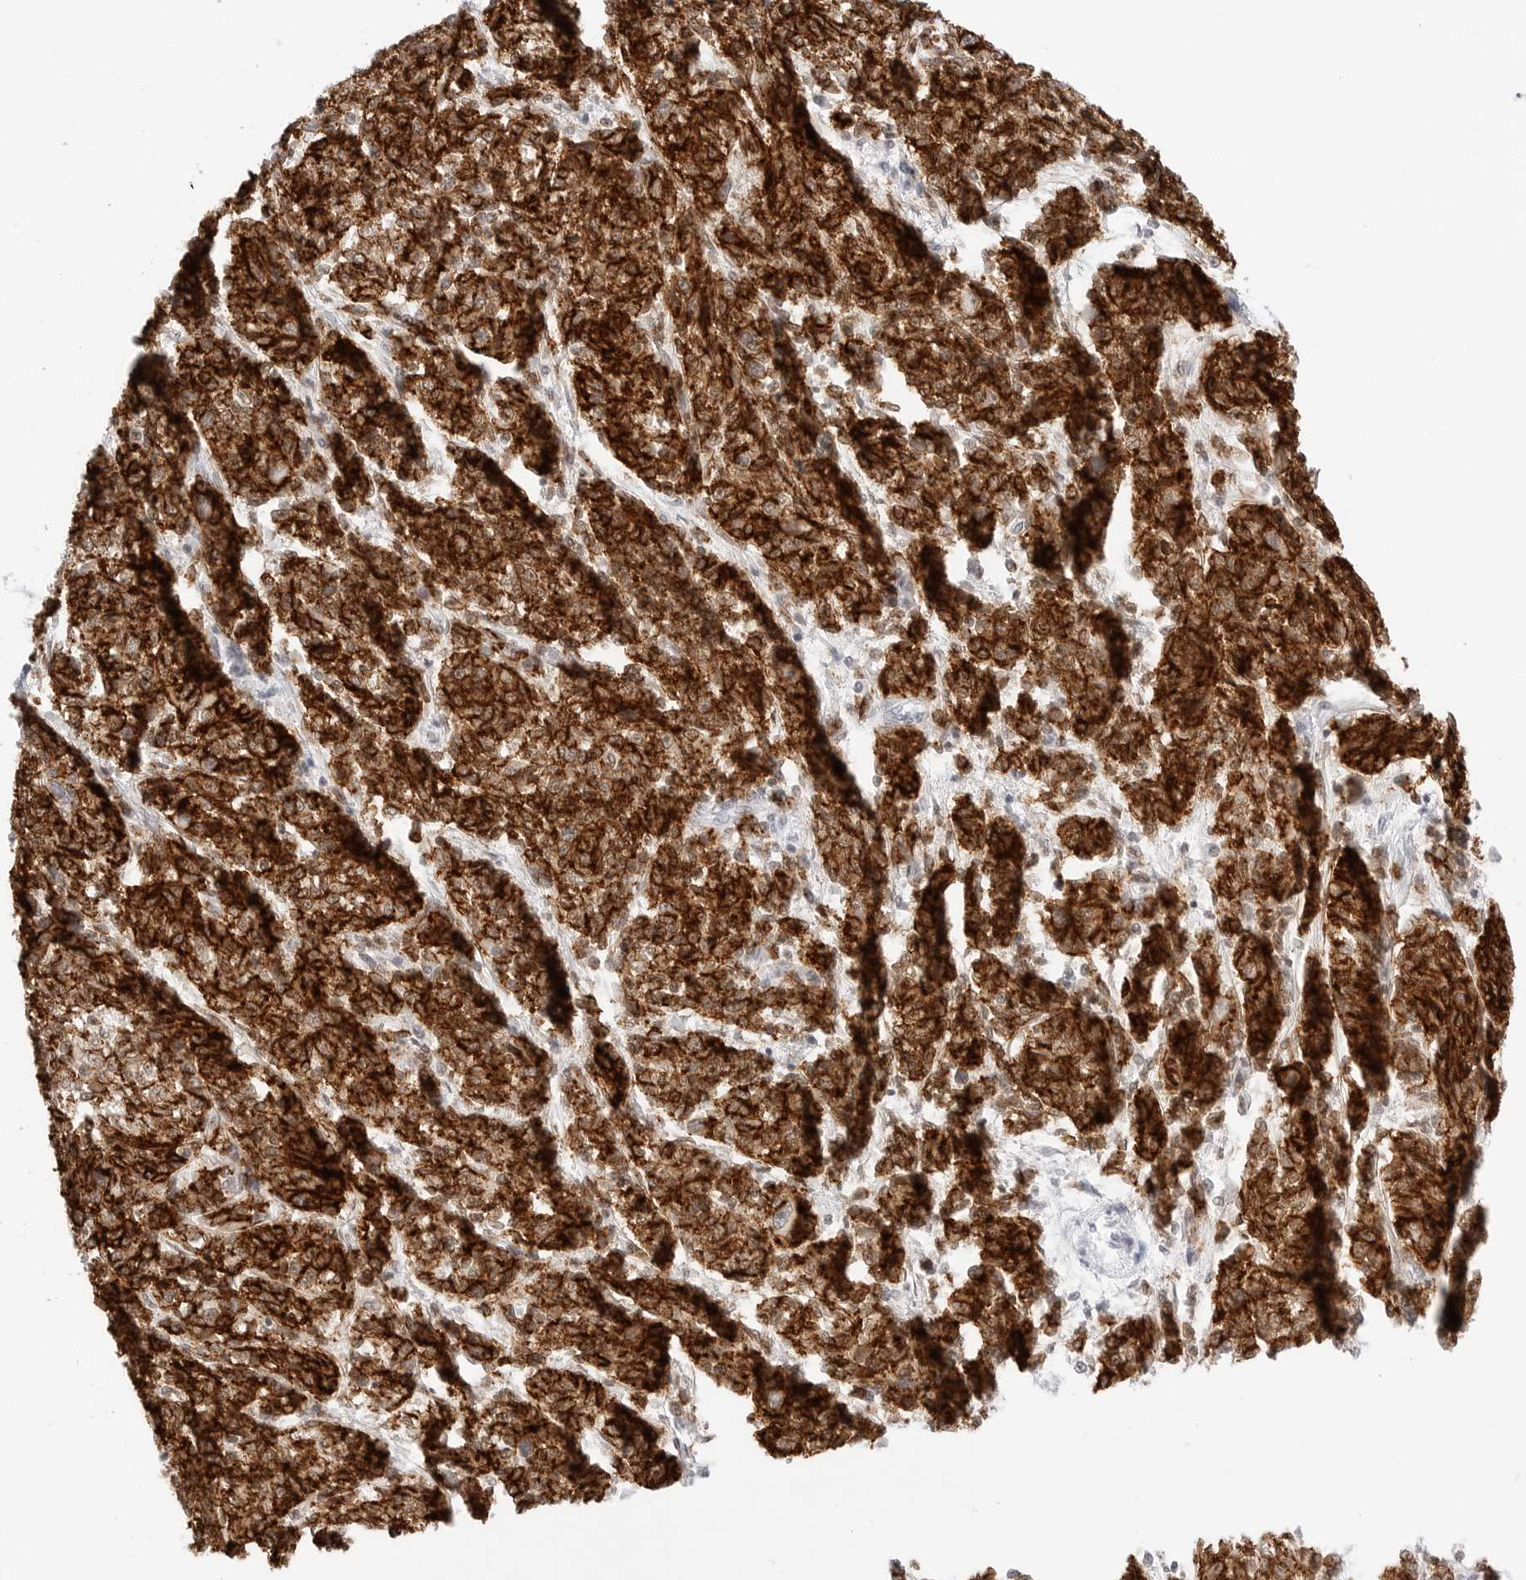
{"staining": {"intensity": "strong", "quantity": ">75%", "location": "cytoplasmic/membranous"}, "tissue": "melanoma", "cell_type": "Tumor cells", "image_type": "cancer", "snomed": [{"axis": "morphology", "description": "Malignant melanoma, NOS"}, {"axis": "topography", "description": "Skin"}], "caption": "Strong cytoplasmic/membranous expression for a protein is appreciated in approximately >75% of tumor cells of melanoma using immunohistochemistry.", "gene": "CDH1", "patient": {"sex": "male", "age": 53}}